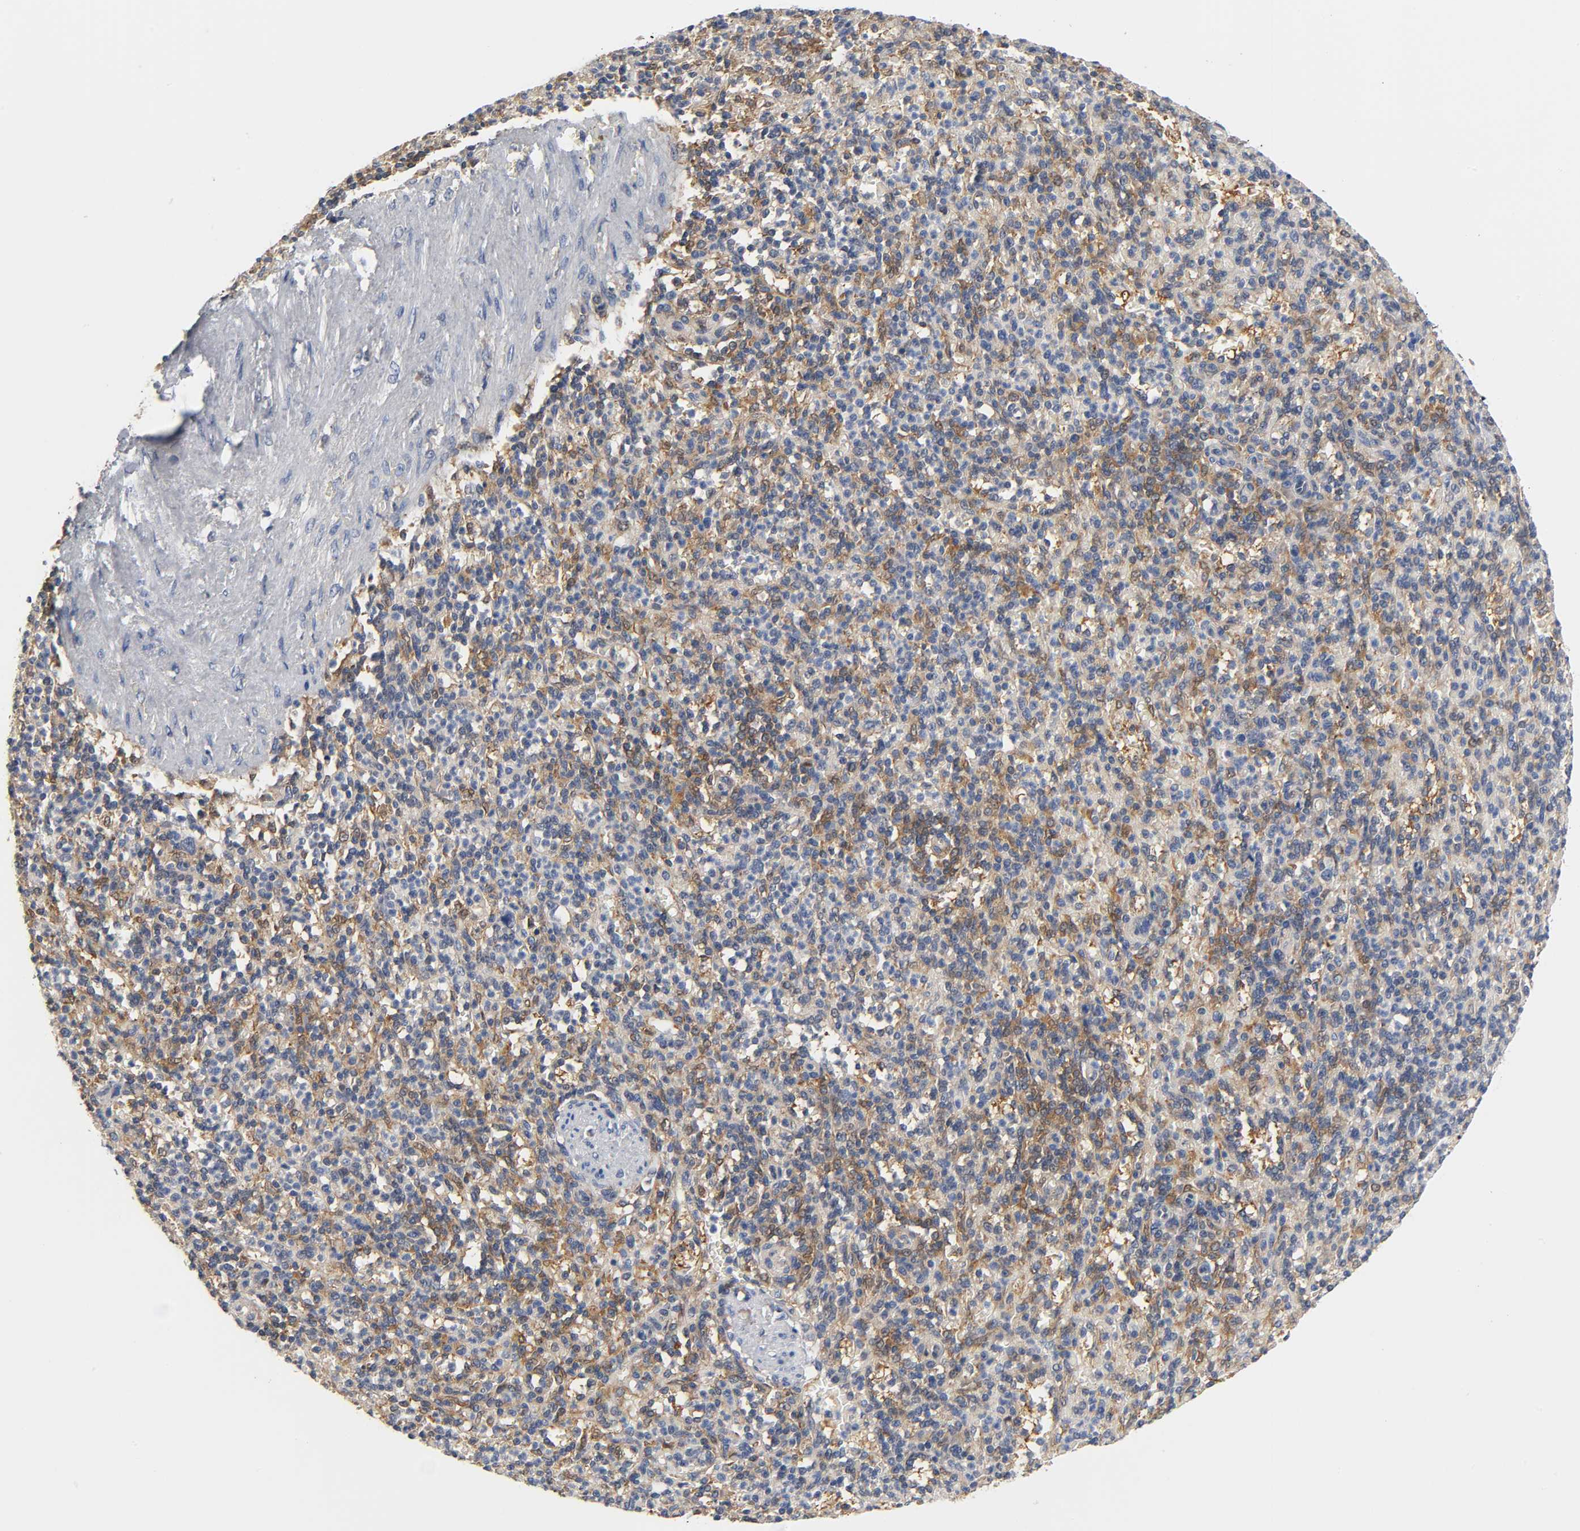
{"staining": {"intensity": "moderate", "quantity": "25%-75%", "location": "cytoplasmic/membranous"}, "tissue": "spleen", "cell_type": "Cells in red pulp", "image_type": "normal", "snomed": [{"axis": "morphology", "description": "Normal tissue, NOS"}, {"axis": "topography", "description": "Spleen"}], "caption": "Cells in red pulp demonstrate moderate cytoplasmic/membranous expression in about 25%-75% of cells in normal spleen.", "gene": "FYN", "patient": {"sex": "female", "age": 74}}